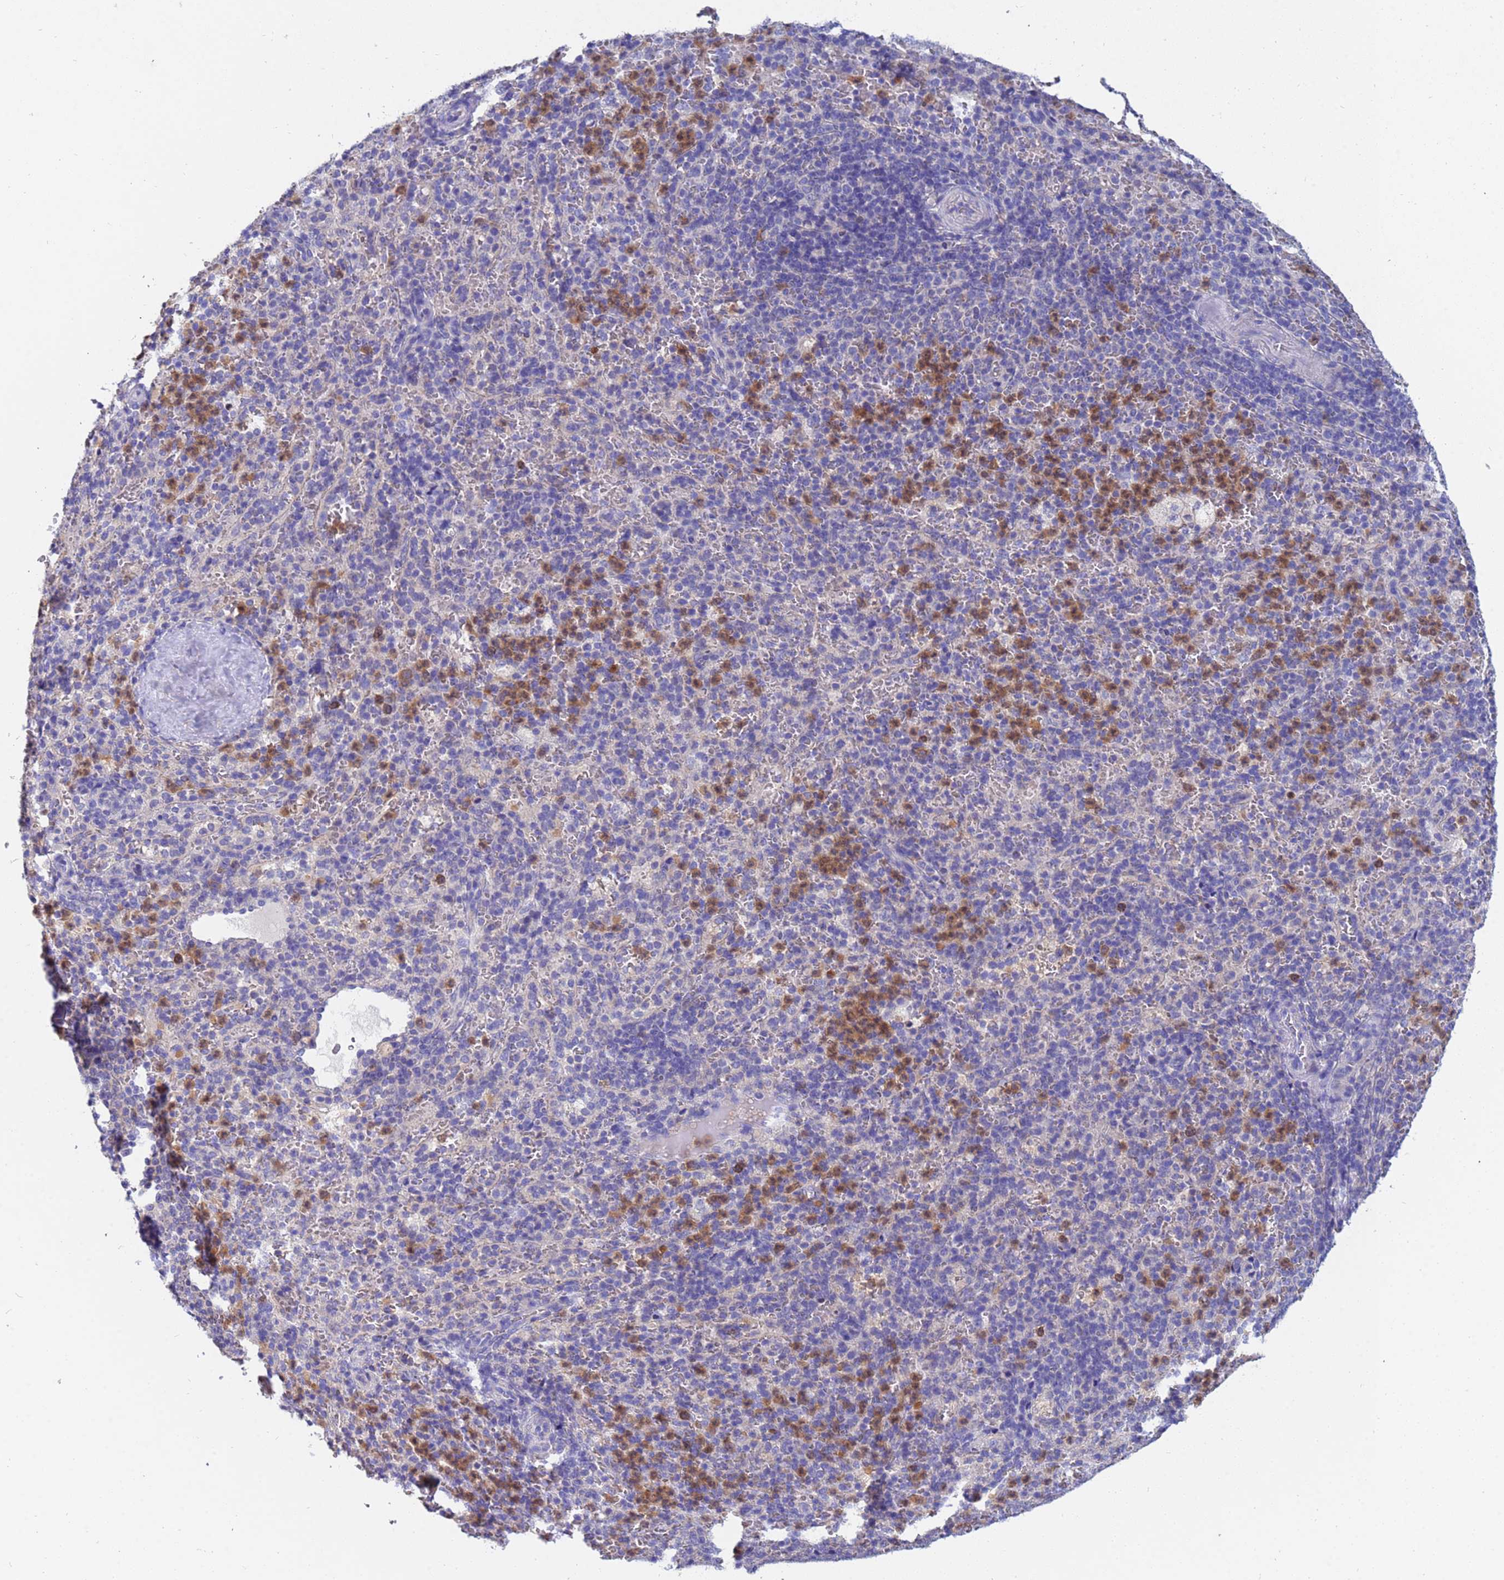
{"staining": {"intensity": "strong", "quantity": "<25%", "location": "cytoplasmic/membranous"}, "tissue": "spleen", "cell_type": "Cells in red pulp", "image_type": "normal", "snomed": [{"axis": "morphology", "description": "Normal tissue, NOS"}, {"axis": "topography", "description": "Spleen"}], "caption": "High-magnification brightfield microscopy of normal spleen stained with DAB (3,3'-diaminobenzidine) (brown) and counterstained with hematoxylin (blue). cells in red pulp exhibit strong cytoplasmic/membranous positivity is seen in approximately<25% of cells. The protein of interest is shown in brown color, while the nuclei are stained blue.", "gene": "TTLL11", "patient": {"sex": "female", "age": 21}}